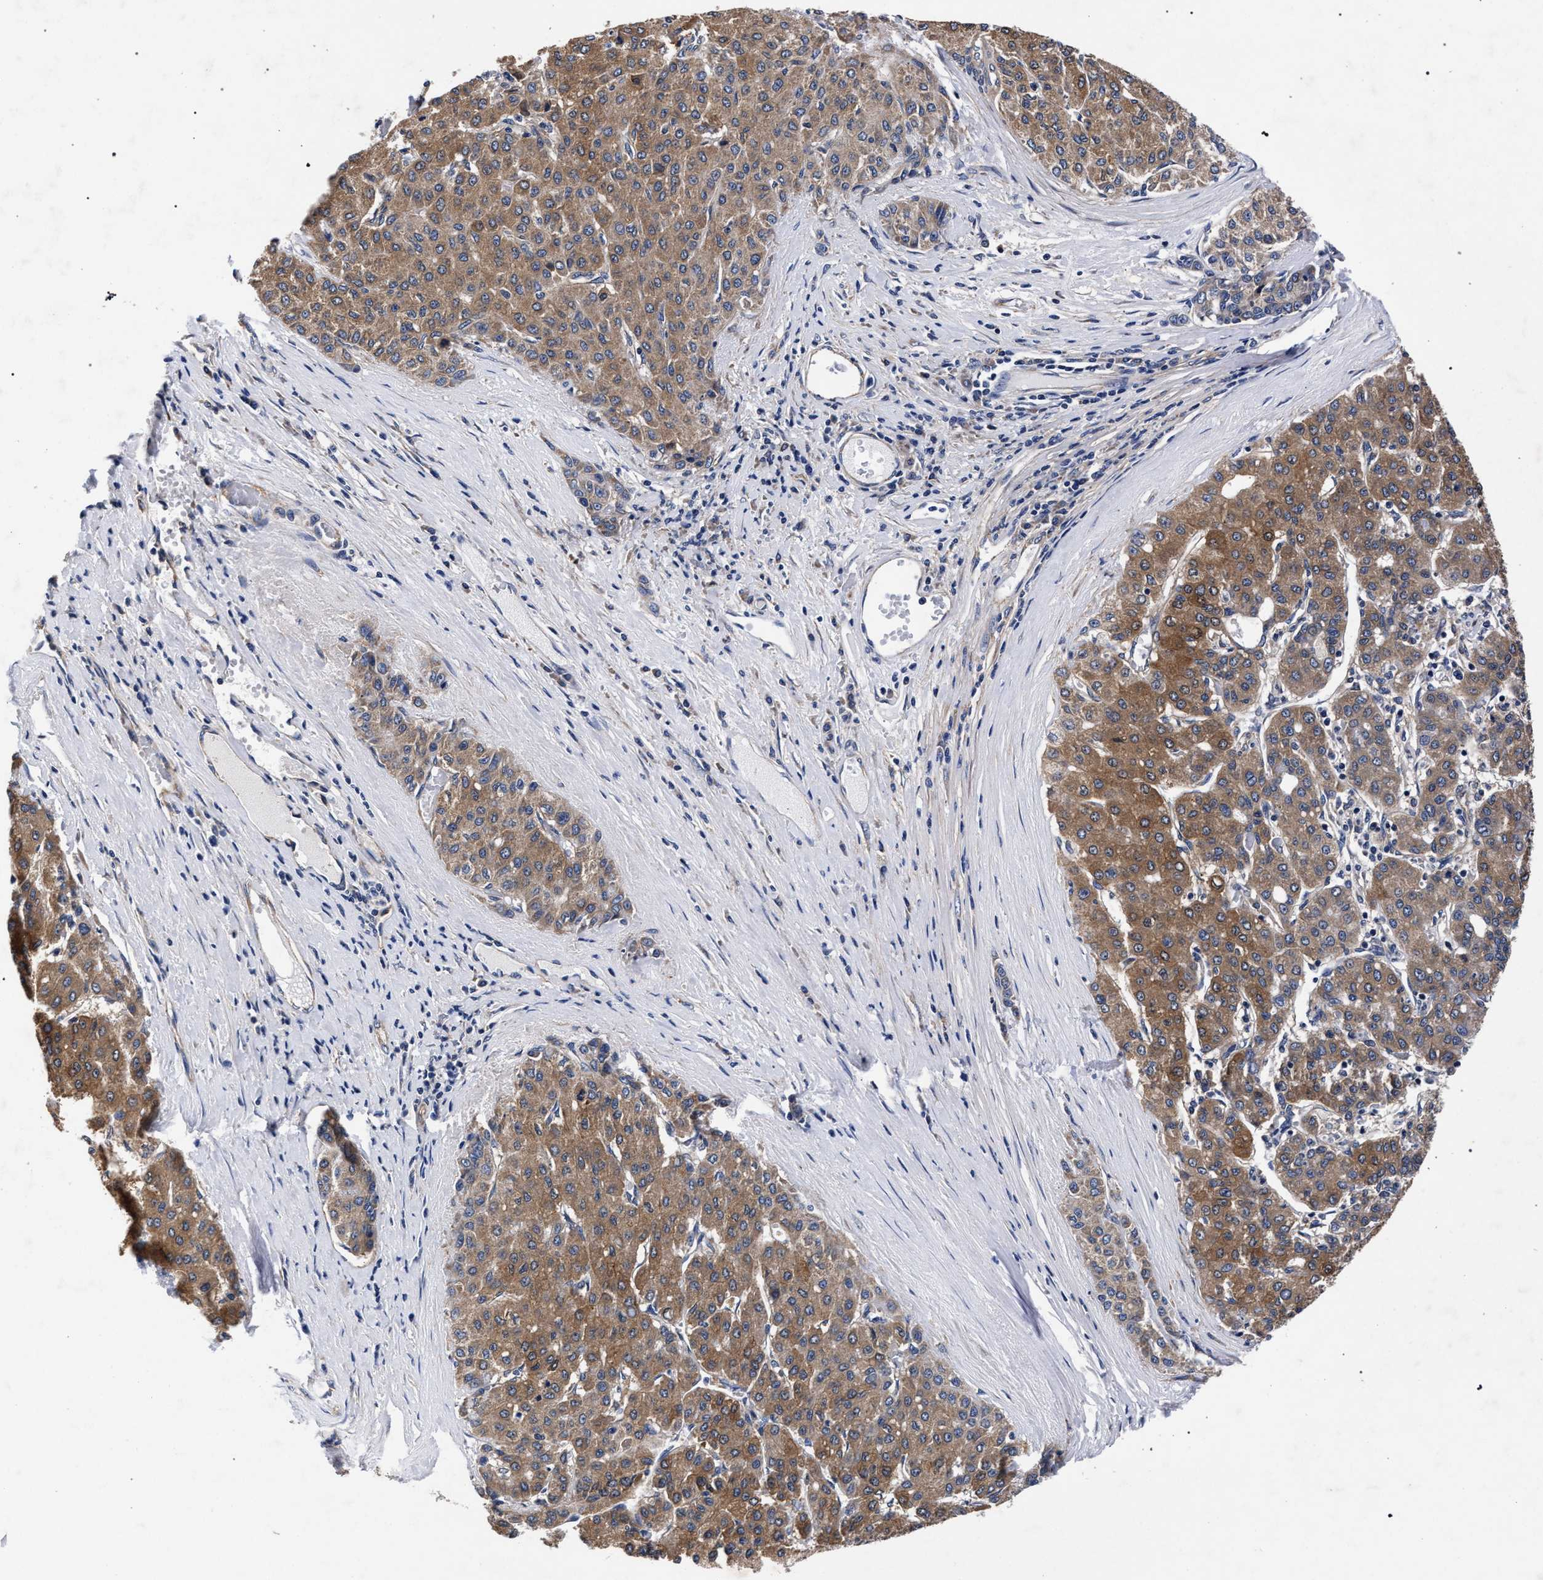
{"staining": {"intensity": "strong", "quantity": ">75%", "location": "cytoplasmic/membranous"}, "tissue": "liver cancer", "cell_type": "Tumor cells", "image_type": "cancer", "snomed": [{"axis": "morphology", "description": "Carcinoma, Hepatocellular, NOS"}, {"axis": "topography", "description": "Liver"}], "caption": "Liver cancer was stained to show a protein in brown. There is high levels of strong cytoplasmic/membranous positivity in approximately >75% of tumor cells. Ihc stains the protein of interest in brown and the nuclei are stained blue.", "gene": "CFAP95", "patient": {"sex": "male", "age": 65}}